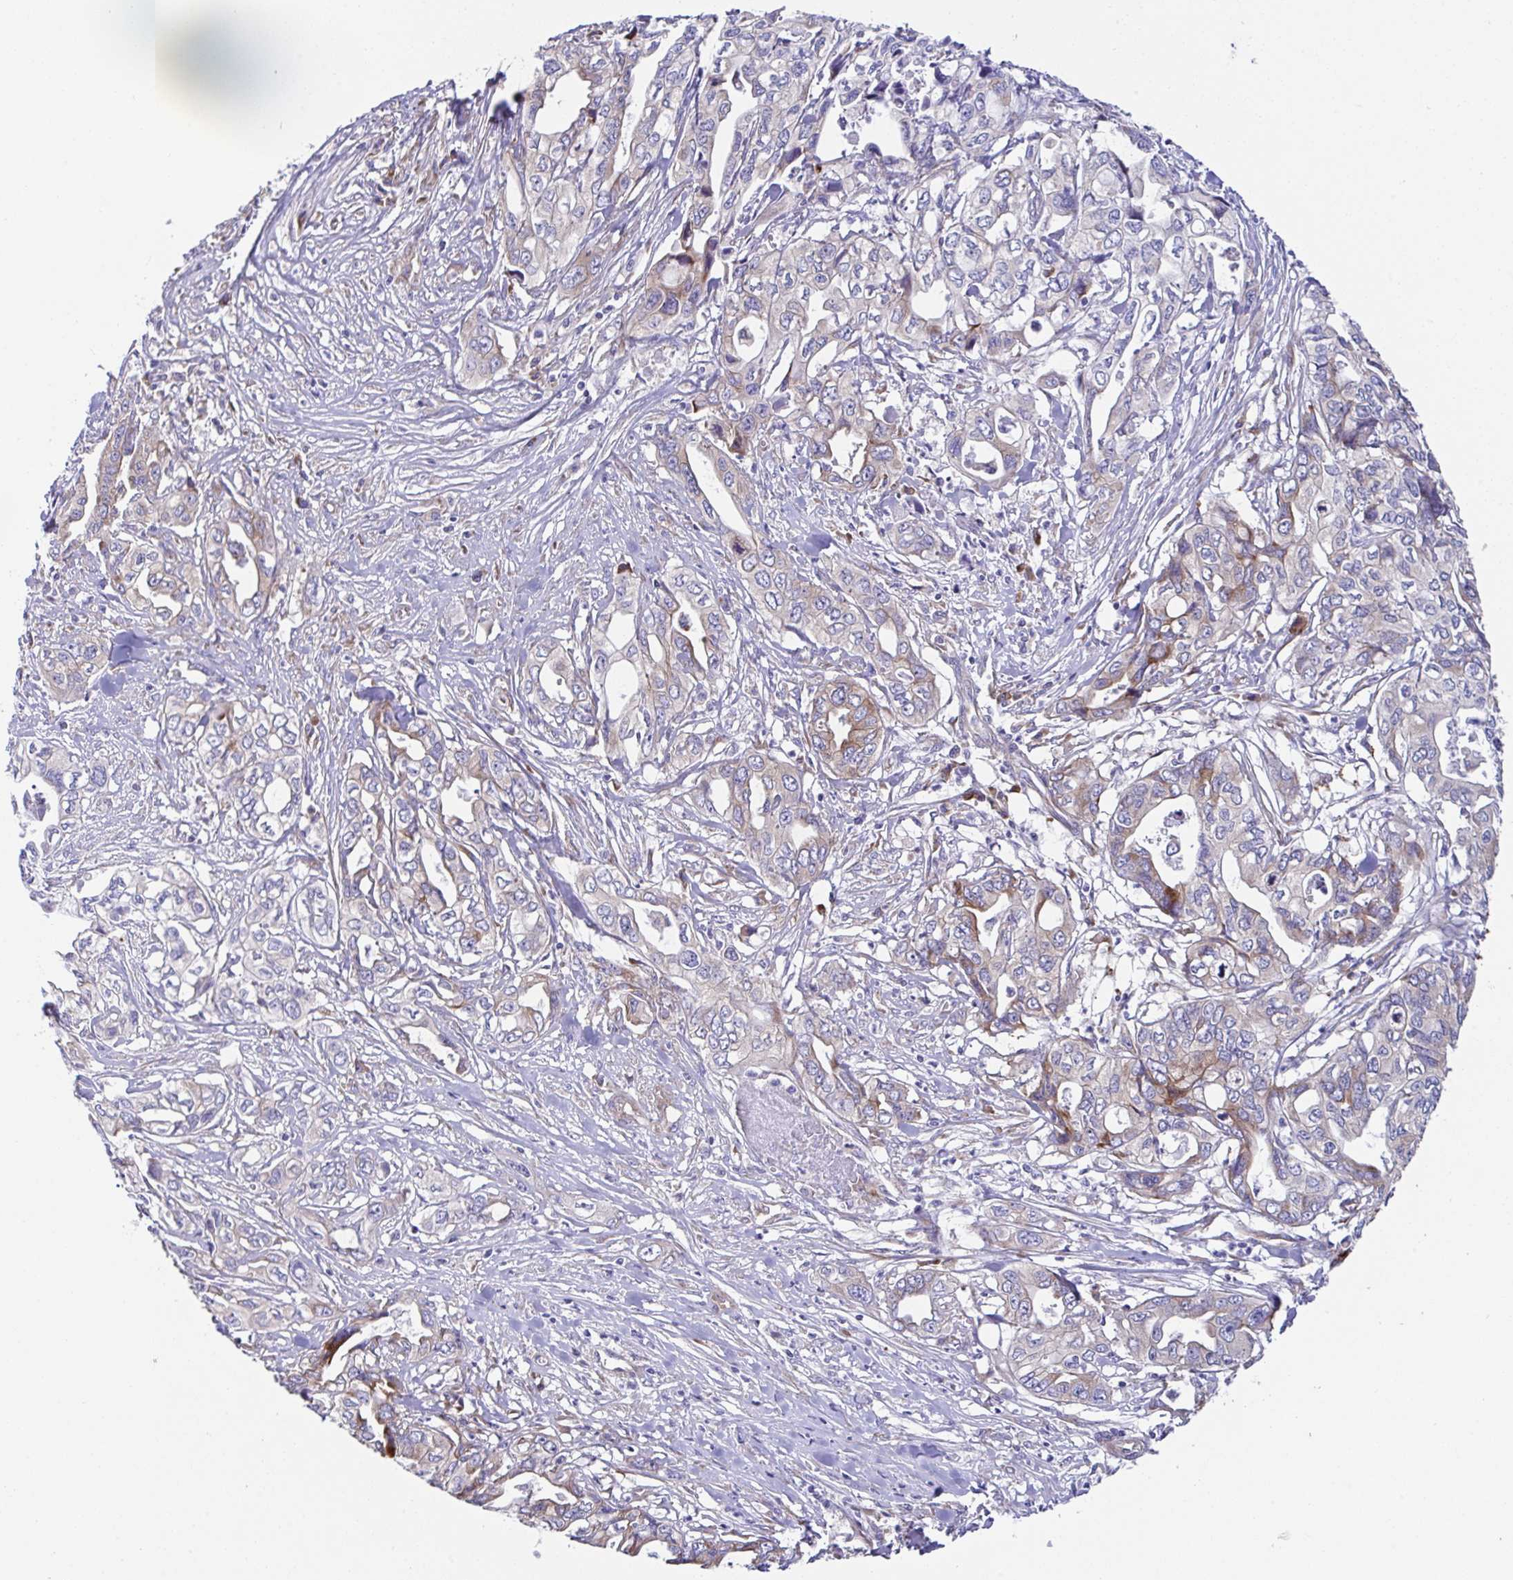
{"staining": {"intensity": "moderate", "quantity": "<25%", "location": "cytoplasmic/membranous"}, "tissue": "pancreatic cancer", "cell_type": "Tumor cells", "image_type": "cancer", "snomed": [{"axis": "morphology", "description": "Adenocarcinoma, NOS"}, {"axis": "topography", "description": "Pancreas"}], "caption": "Immunohistochemical staining of pancreatic cancer (adenocarcinoma) demonstrates moderate cytoplasmic/membranous protein positivity in about <25% of tumor cells.", "gene": "FAU", "patient": {"sex": "male", "age": 68}}